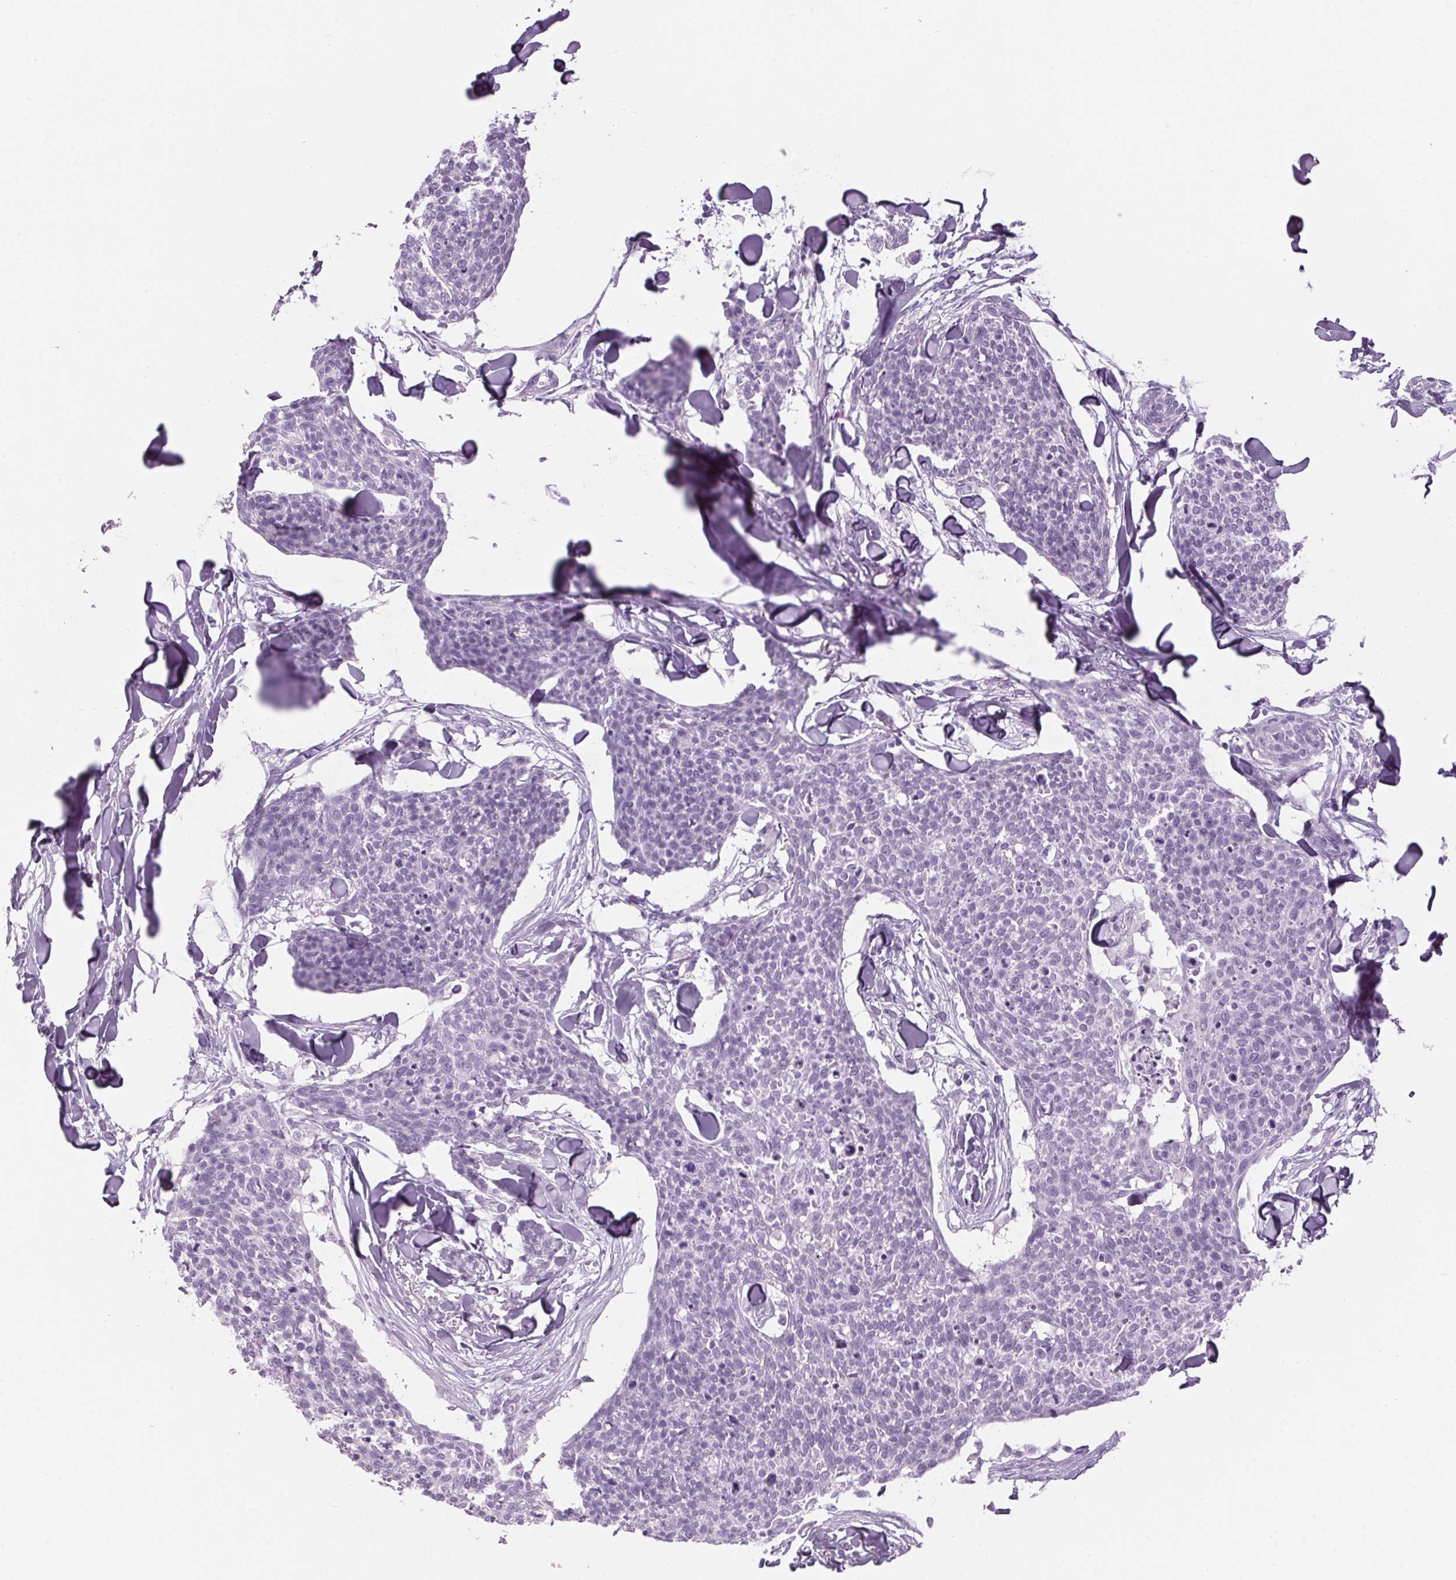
{"staining": {"intensity": "negative", "quantity": "none", "location": "none"}, "tissue": "skin cancer", "cell_type": "Tumor cells", "image_type": "cancer", "snomed": [{"axis": "morphology", "description": "Squamous cell carcinoma, NOS"}, {"axis": "topography", "description": "Skin"}, {"axis": "topography", "description": "Vulva"}], "caption": "Immunohistochemistry histopathology image of human squamous cell carcinoma (skin) stained for a protein (brown), which exhibits no staining in tumor cells. (DAB (3,3'-diaminobenzidine) IHC, high magnification).", "gene": "PPP1R1A", "patient": {"sex": "female", "age": 75}}